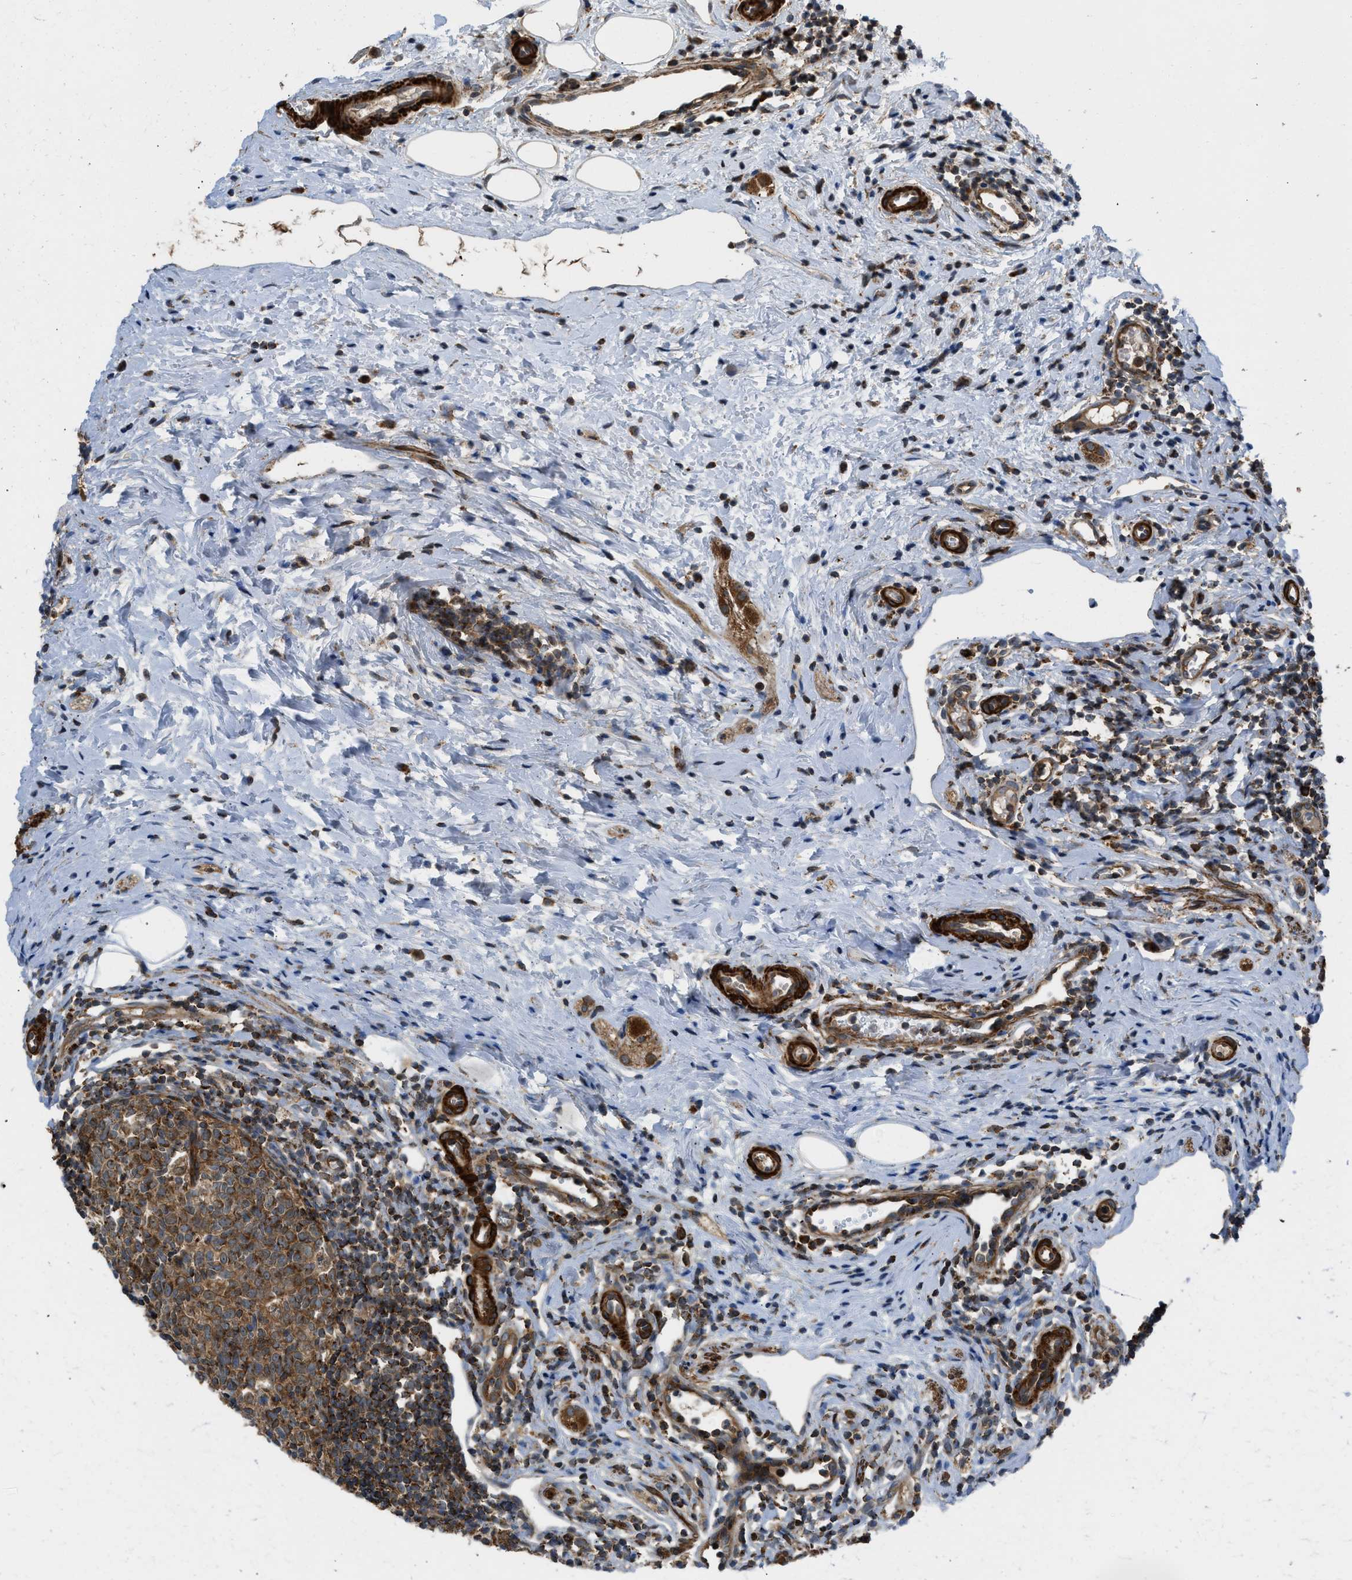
{"staining": {"intensity": "strong", "quantity": ">75%", "location": "cytoplasmic/membranous"}, "tissue": "appendix", "cell_type": "Glandular cells", "image_type": "normal", "snomed": [{"axis": "morphology", "description": "Normal tissue, NOS"}, {"axis": "topography", "description": "Appendix"}], "caption": "IHC (DAB (3,3'-diaminobenzidine)) staining of benign appendix exhibits strong cytoplasmic/membranous protein expression in approximately >75% of glandular cells.", "gene": "SESN2", "patient": {"sex": "female", "age": 20}}